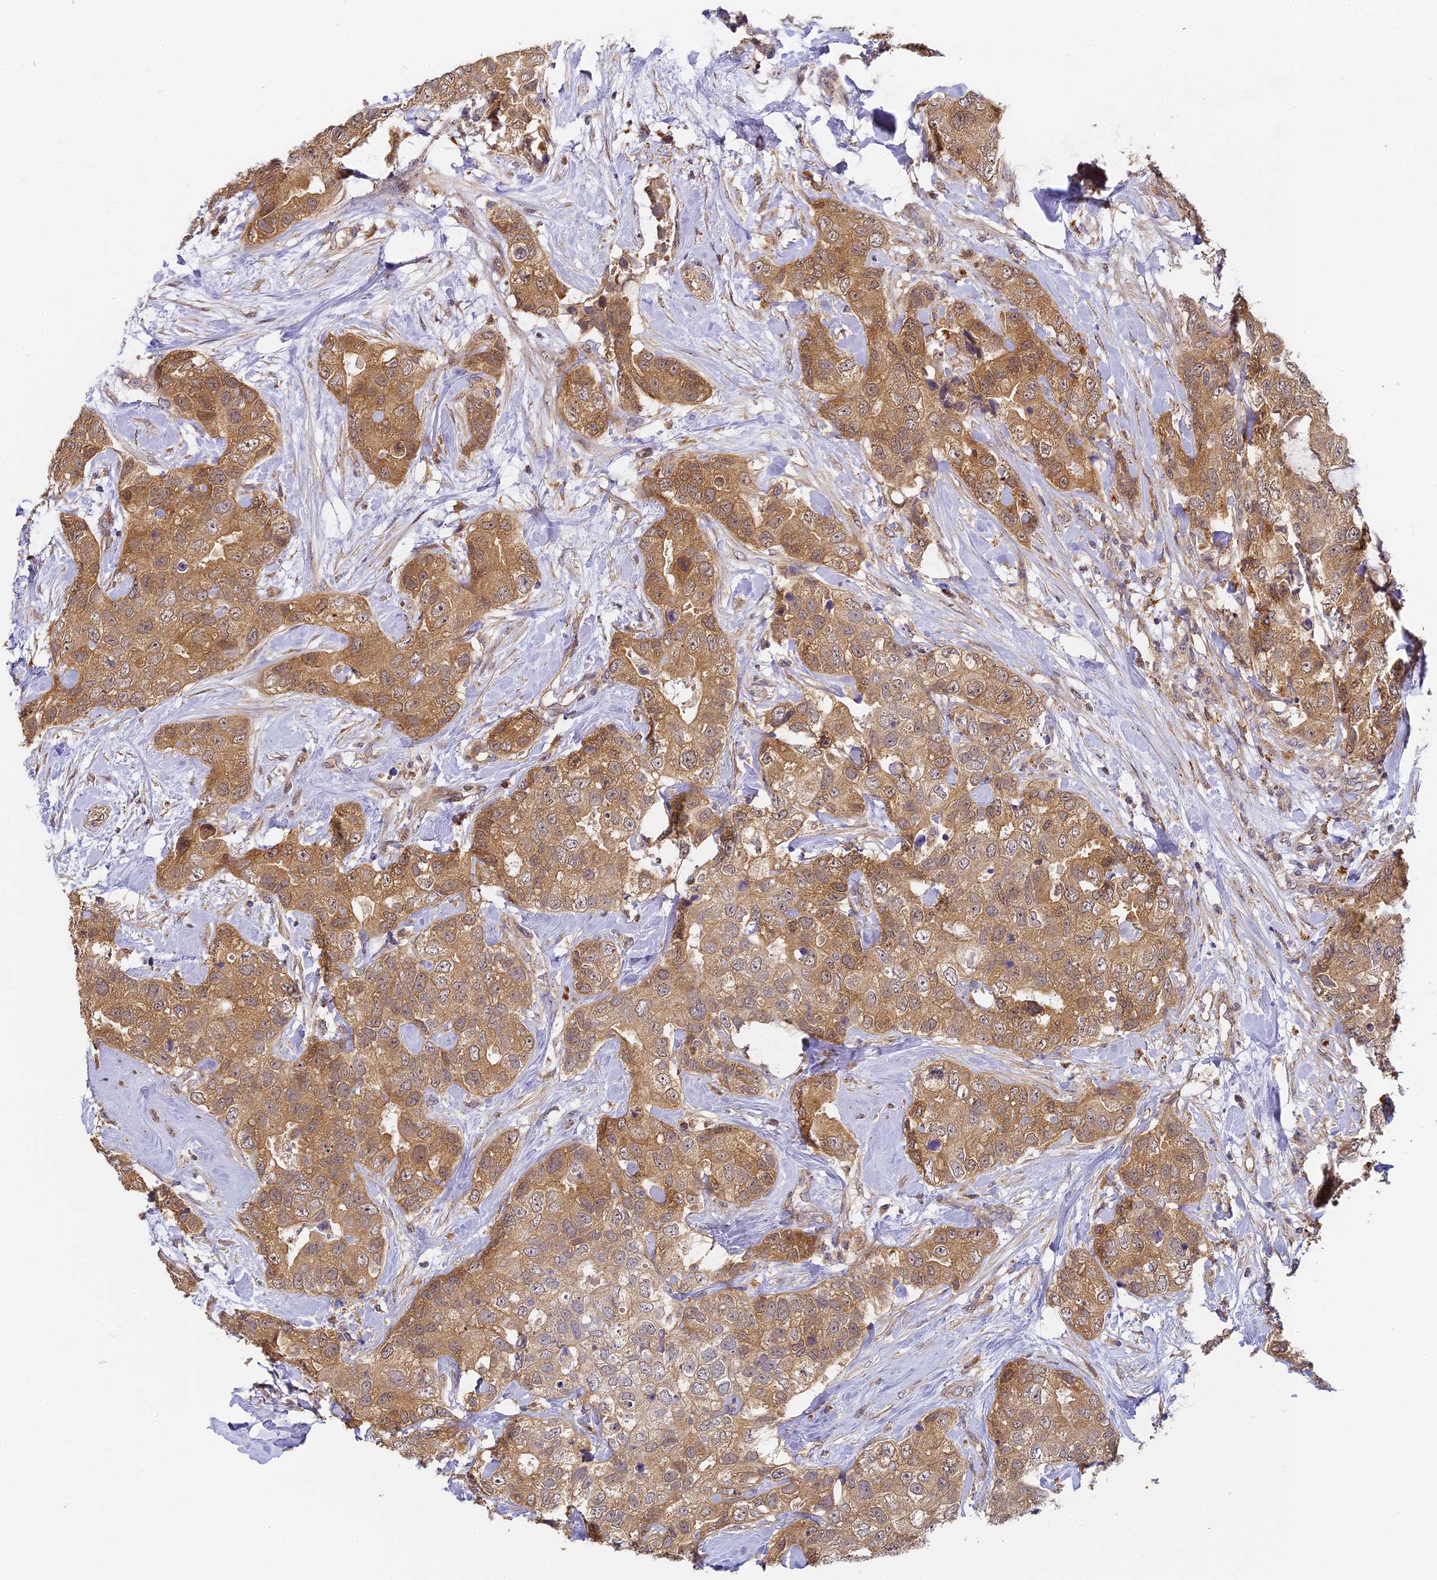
{"staining": {"intensity": "moderate", "quantity": ">75%", "location": "cytoplasmic/membranous"}, "tissue": "breast cancer", "cell_type": "Tumor cells", "image_type": "cancer", "snomed": [{"axis": "morphology", "description": "Duct carcinoma"}, {"axis": "topography", "description": "Breast"}], "caption": "Infiltrating ductal carcinoma (breast) tissue displays moderate cytoplasmic/membranous positivity in about >75% of tumor cells", "gene": "YAE1", "patient": {"sex": "female", "age": 62}}